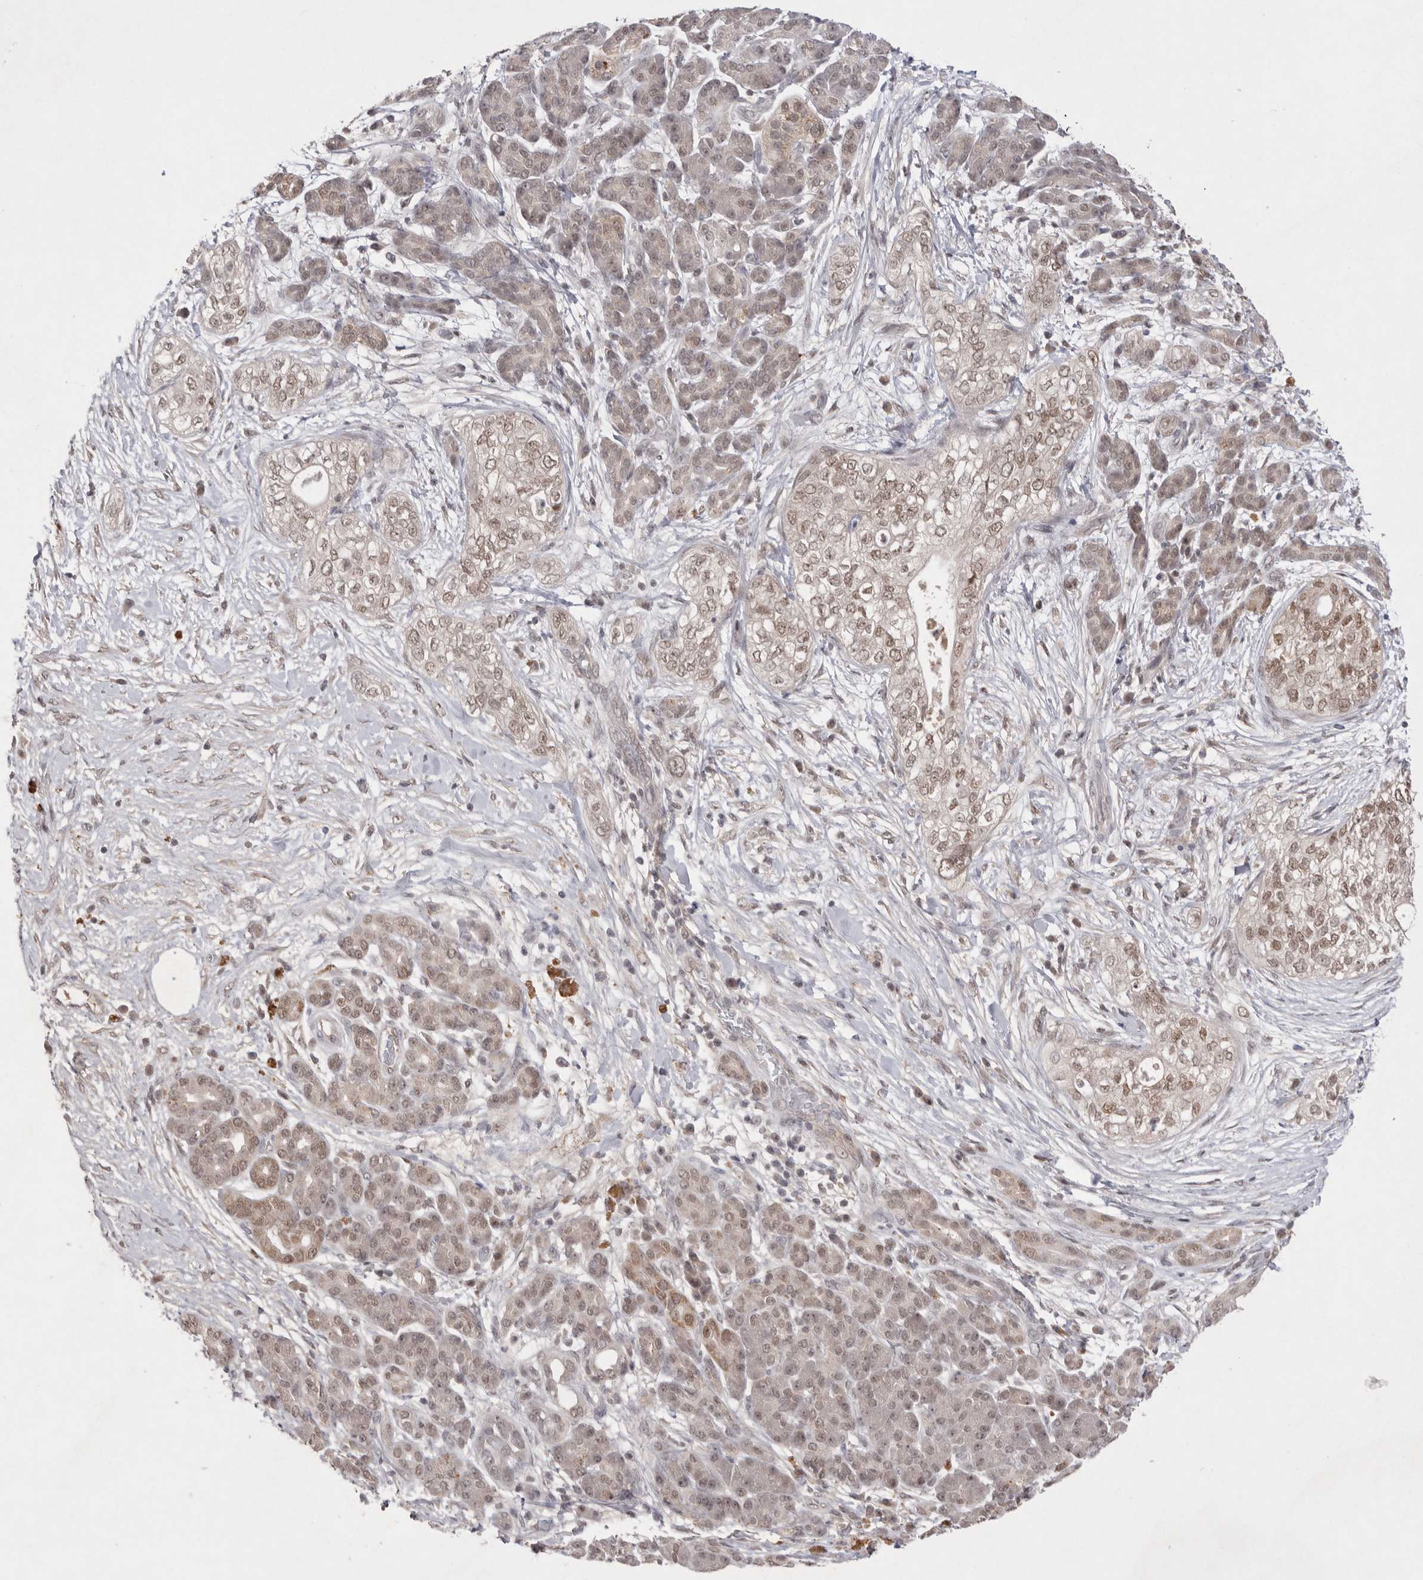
{"staining": {"intensity": "weak", "quantity": ">75%", "location": "nuclear"}, "tissue": "pancreatic cancer", "cell_type": "Tumor cells", "image_type": "cancer", "snomed": [{"axis": "morphology", "description": "Adenocarcinoma, NOS"}, {"axis": "topography", "description": "Pancreas"}], "caption": "Tumor cells reveal low levels of weak nuclear staining in about >75% of cells in pancreatic adenocarcinoma.", "gene": "HUS1", "patient": {"sex": "male", "age": 72}}